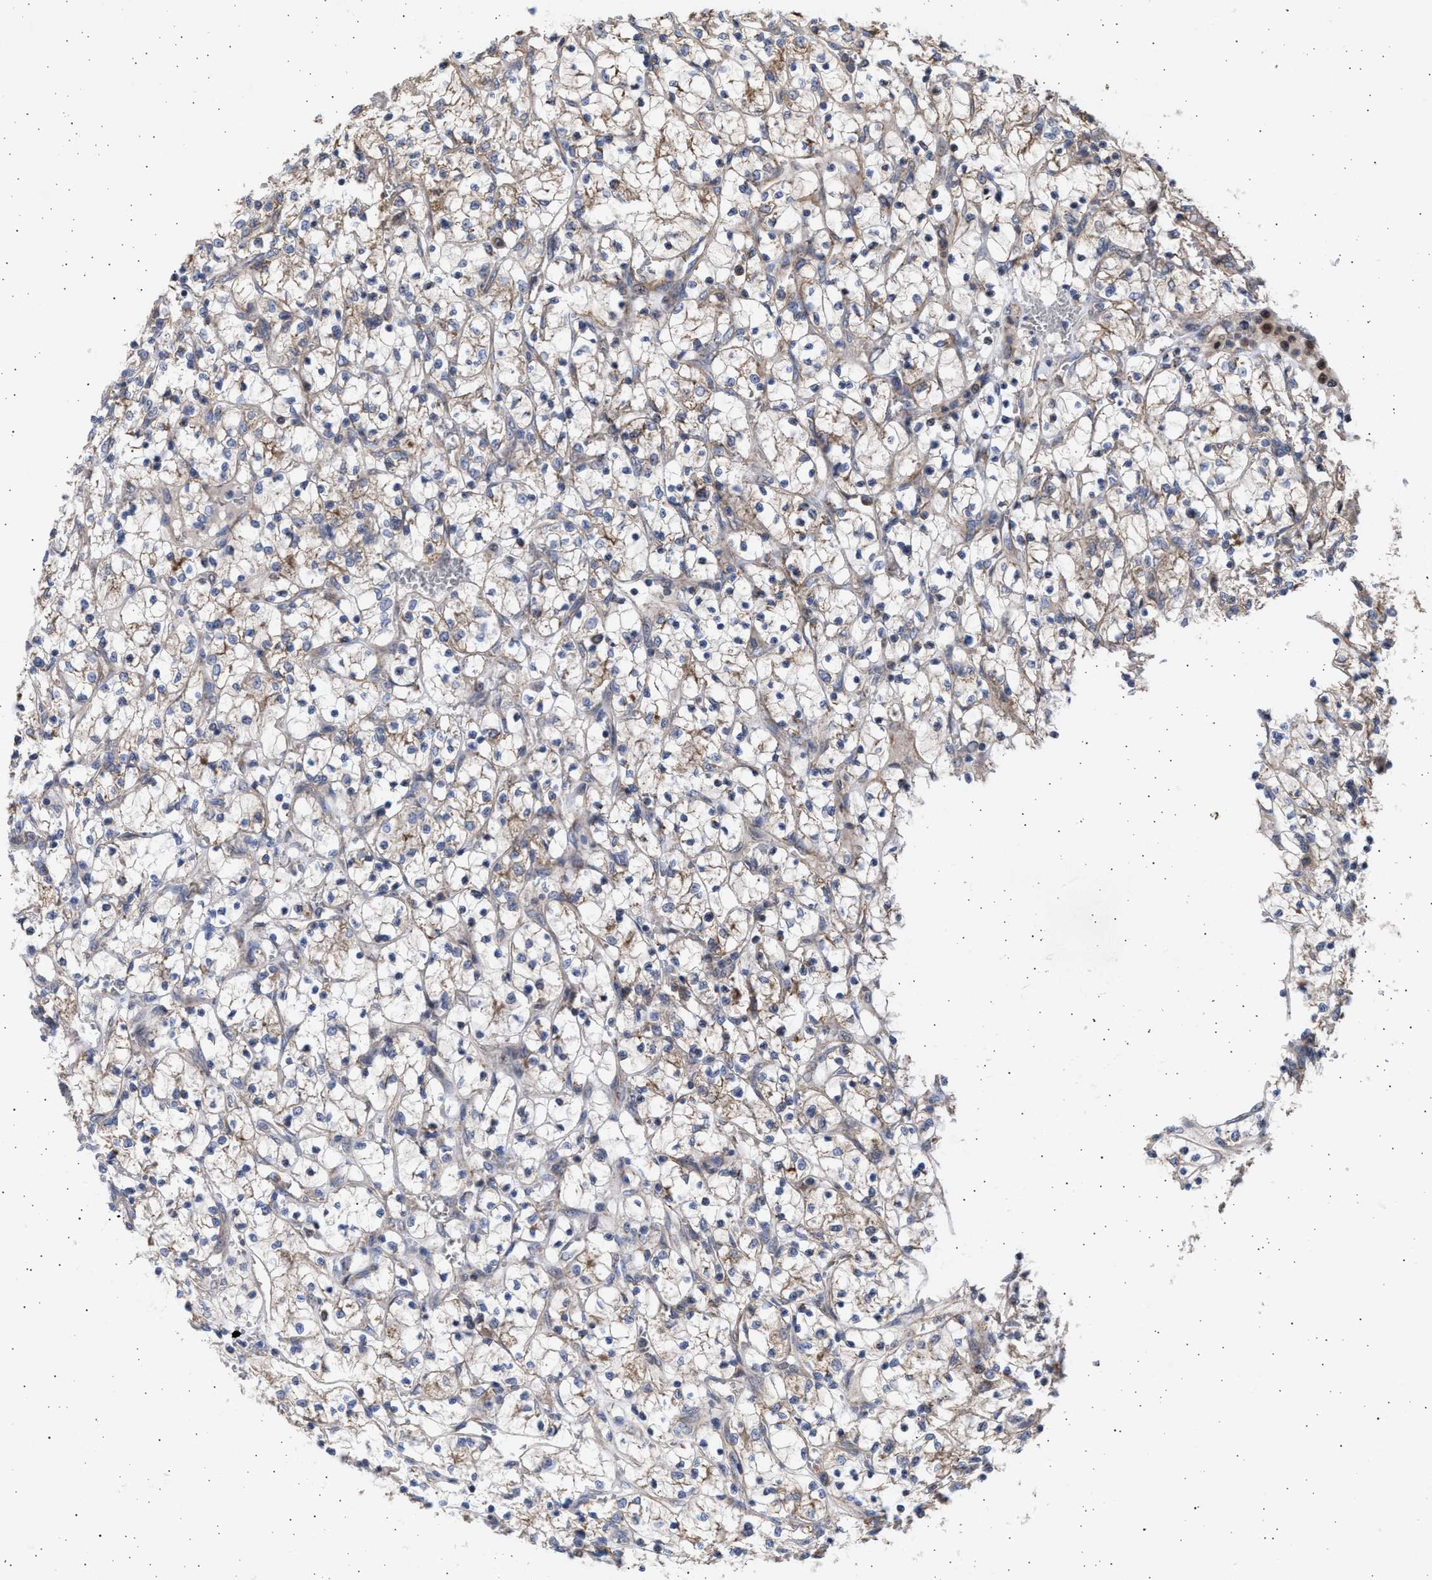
{"staining": {"intensity": "moderate", "quantity": "25%-75%", "location": "cytoplasmic/membranous"}, "tissue": "renal cancer", "cell_type": "Tumor cells", "image_type": "cancer", "snomed": [{"axis": "morphology", "description": "Adenocarcinoma, NOS"}, {"axis": "topography", "description": "Kidney"}], "caption": "This image displays immunohistochemistry staining of human adenocarcinoma (renal), with medium moderate cytoplasmic/membranous staining in about 25%-75% of tumor cells.", "gene": "TTC19", "patient": {"sex": "female", "age": 69}}